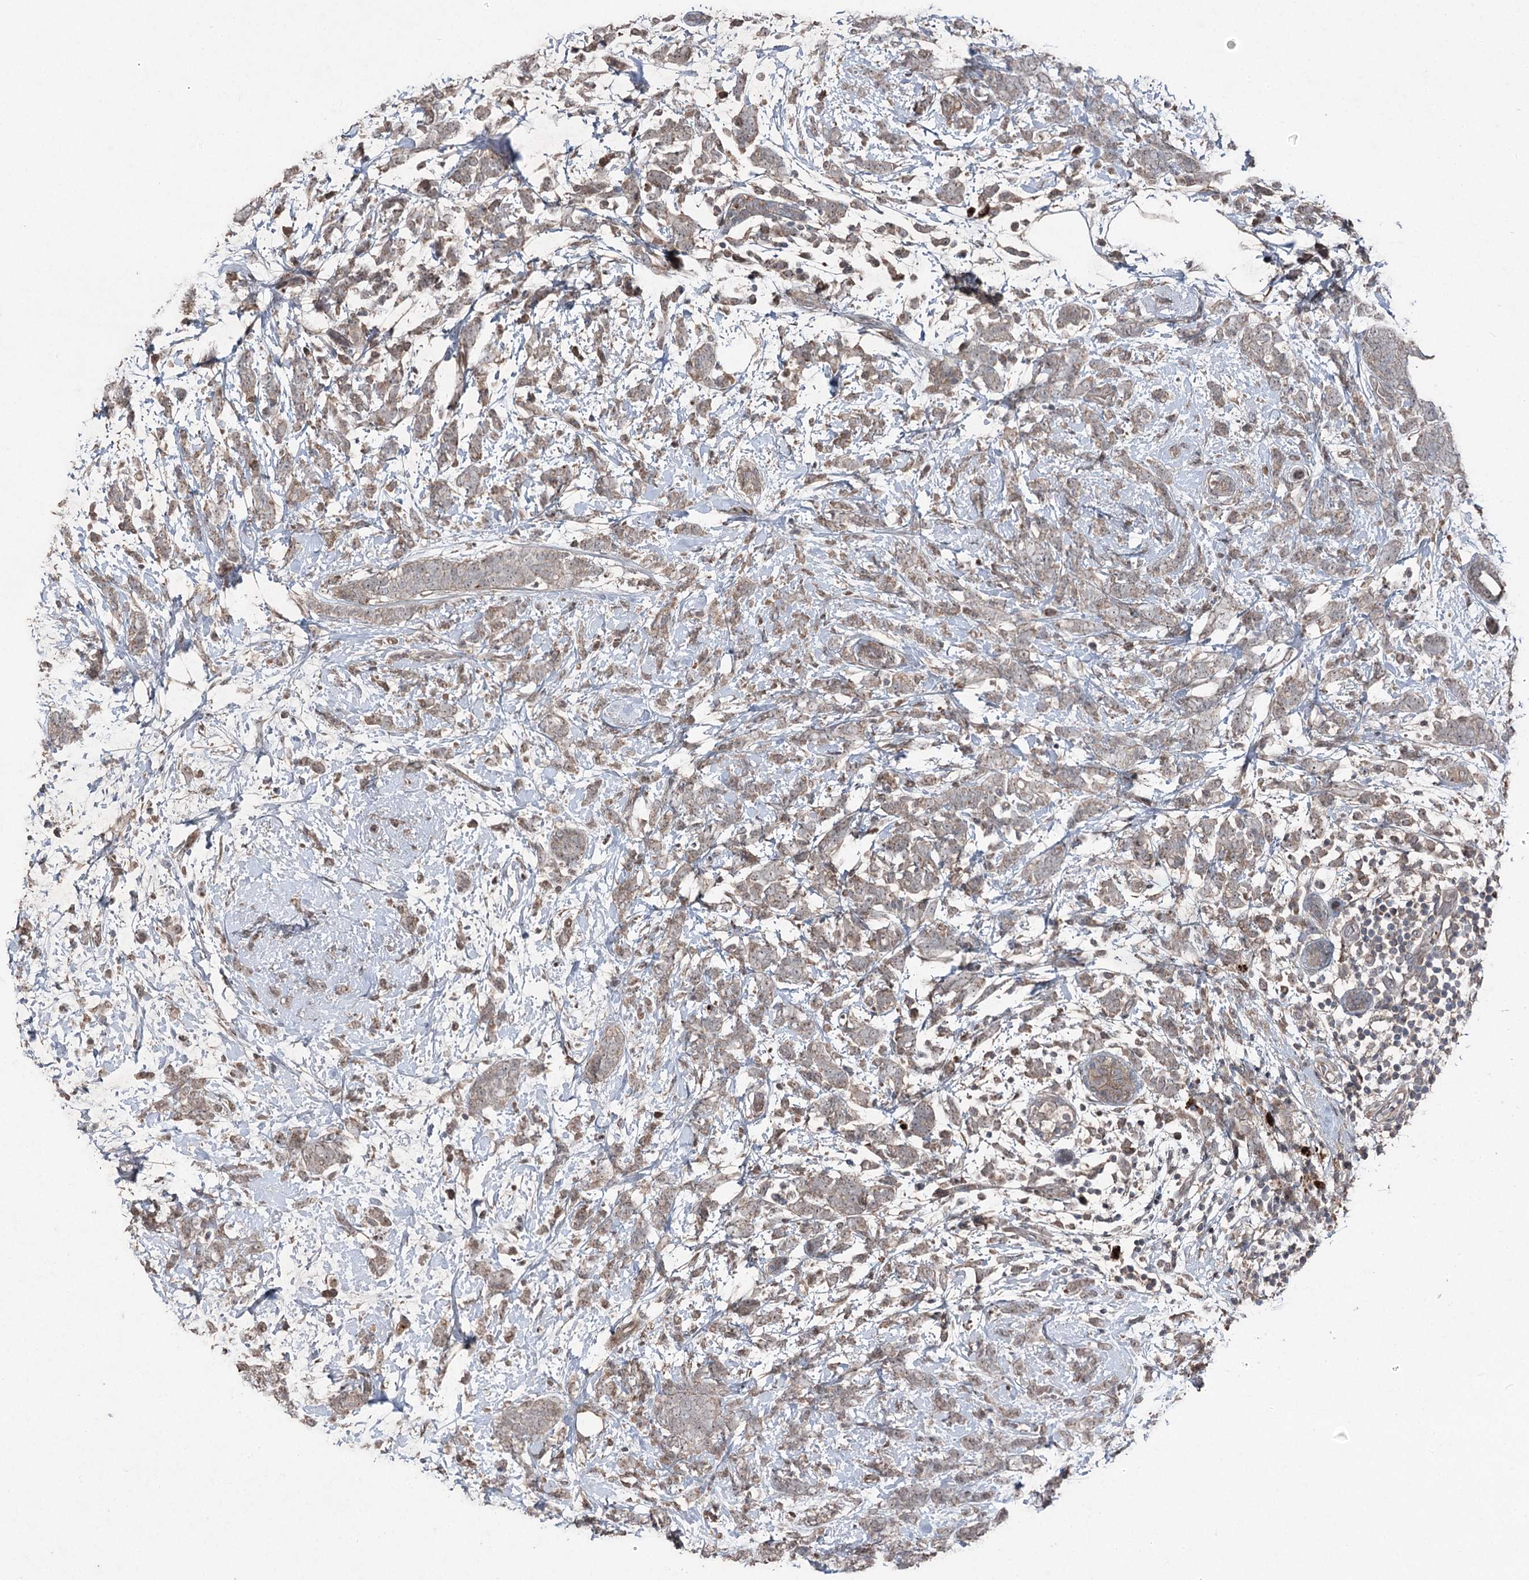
{"staining": {"intensity": "weak", "quantity": "<25%", "location": "cytoplasmic/membranous"}, "tissue": "breast cancer", "cell_type": "Tumor cells", "image_type": "cancer", "snomed": [{"axis": "morphology", "description": "Lobular carcinoma"}, {"axis": "topography", "description": "Breast"}], "caption": "Immunohistochemistry (IHC) histopathology image of neoplastic tissue: breast cancer (lobular carcinoma) stained with DAB (3,3'-diaminobenzidine) exhibits no significant protein expression in tumor cells.", "gene": "MAPK8IP2", "patient": {"sex": "female", "age": 58}}